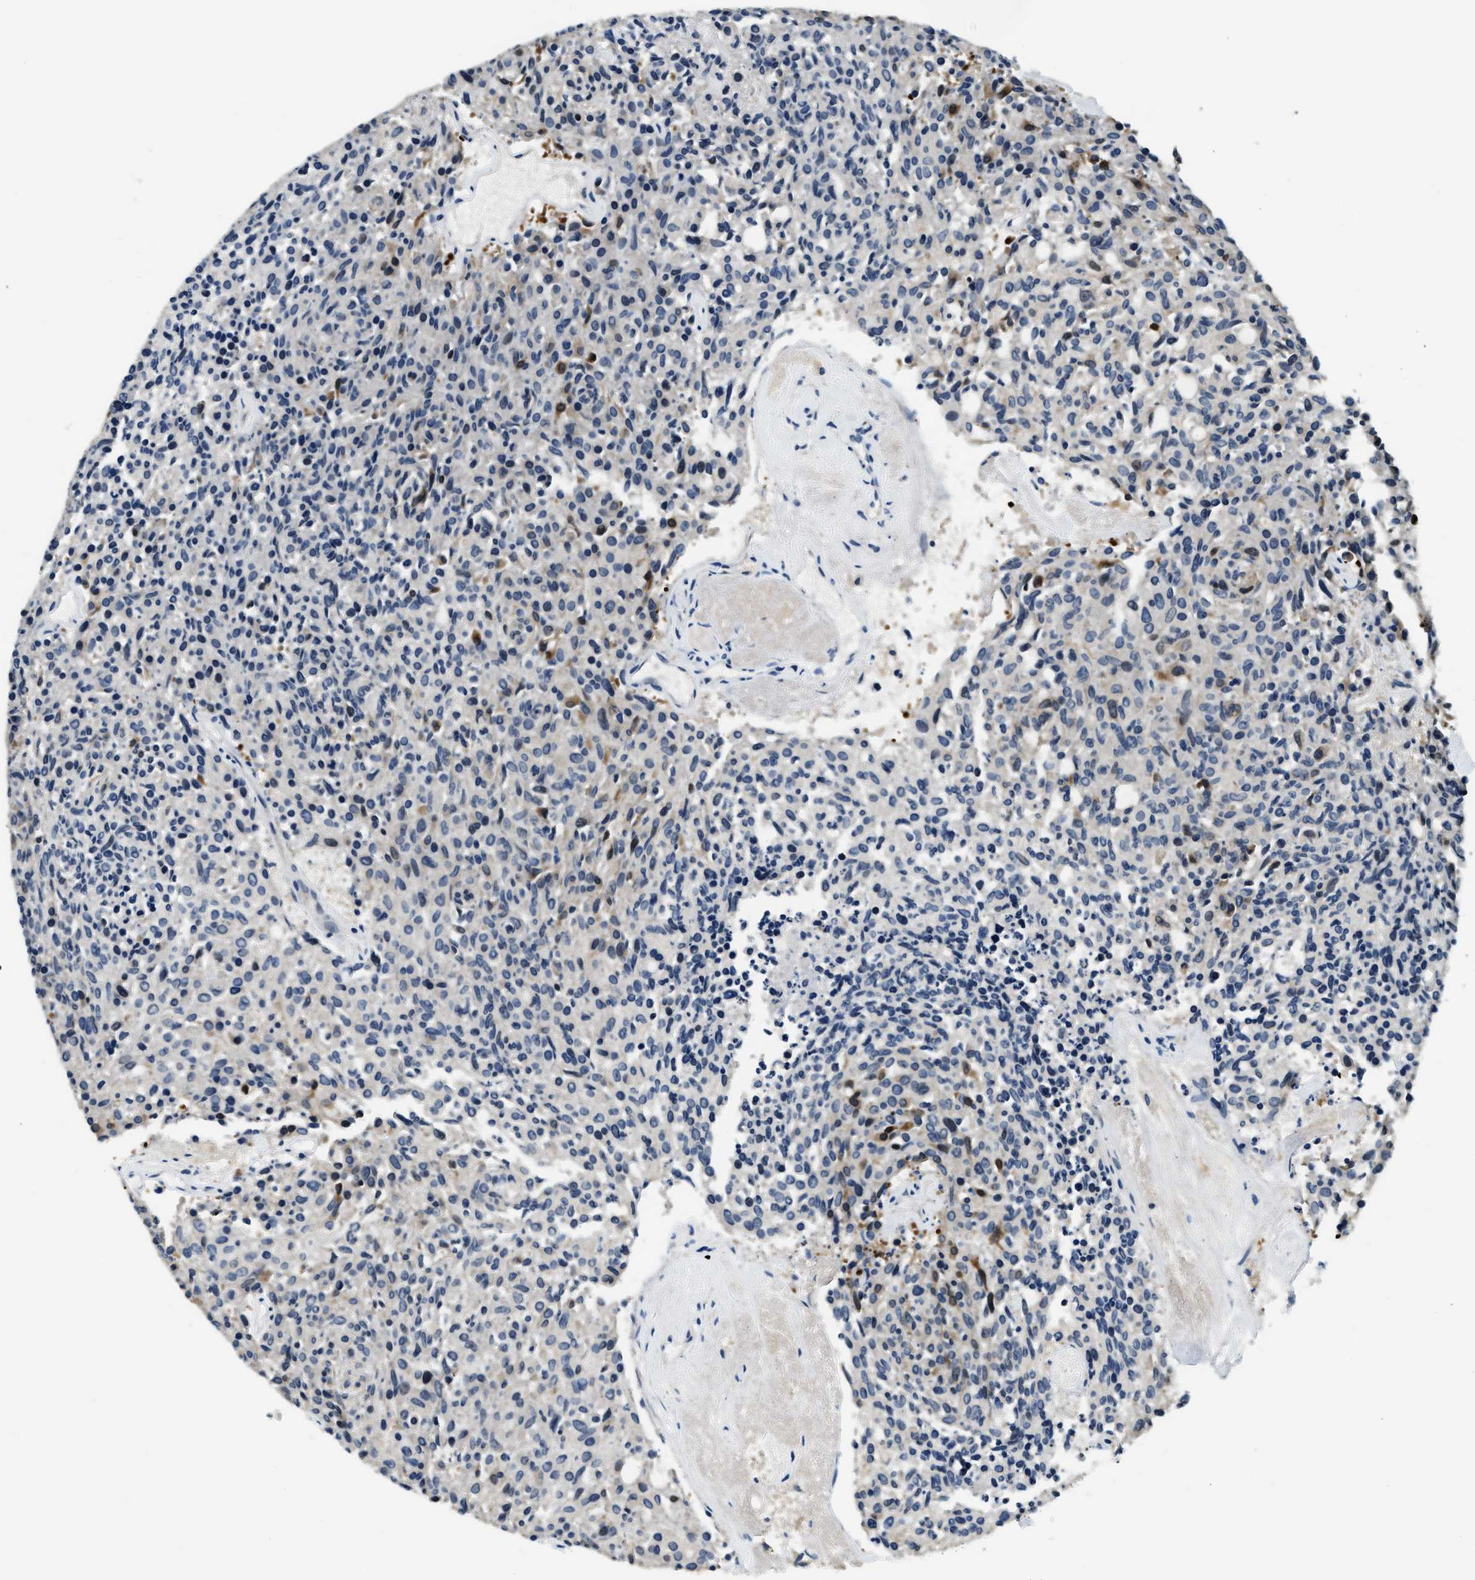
{"staining": {"intensity": "negative", "quantity": "none", "location": "none"}, "tissue": "carcinoid", "cell_type": "Tumor cells", "image_type": "cancer", "snomed": [{"axis": "morphology", "description": "Carcinoid, malignant, NOS"}, {"axis": "topography", "description": "Pancreas"}], "caption": "Immunohistochemistry of human carcinoid reveals no positivity in tumor cells. (DAB immunohistochemistry (IHC) visualized using brightfield microscopy, high magnification).", "gene": "YAE1", "patient": {"sex": "female", "age": 54}}